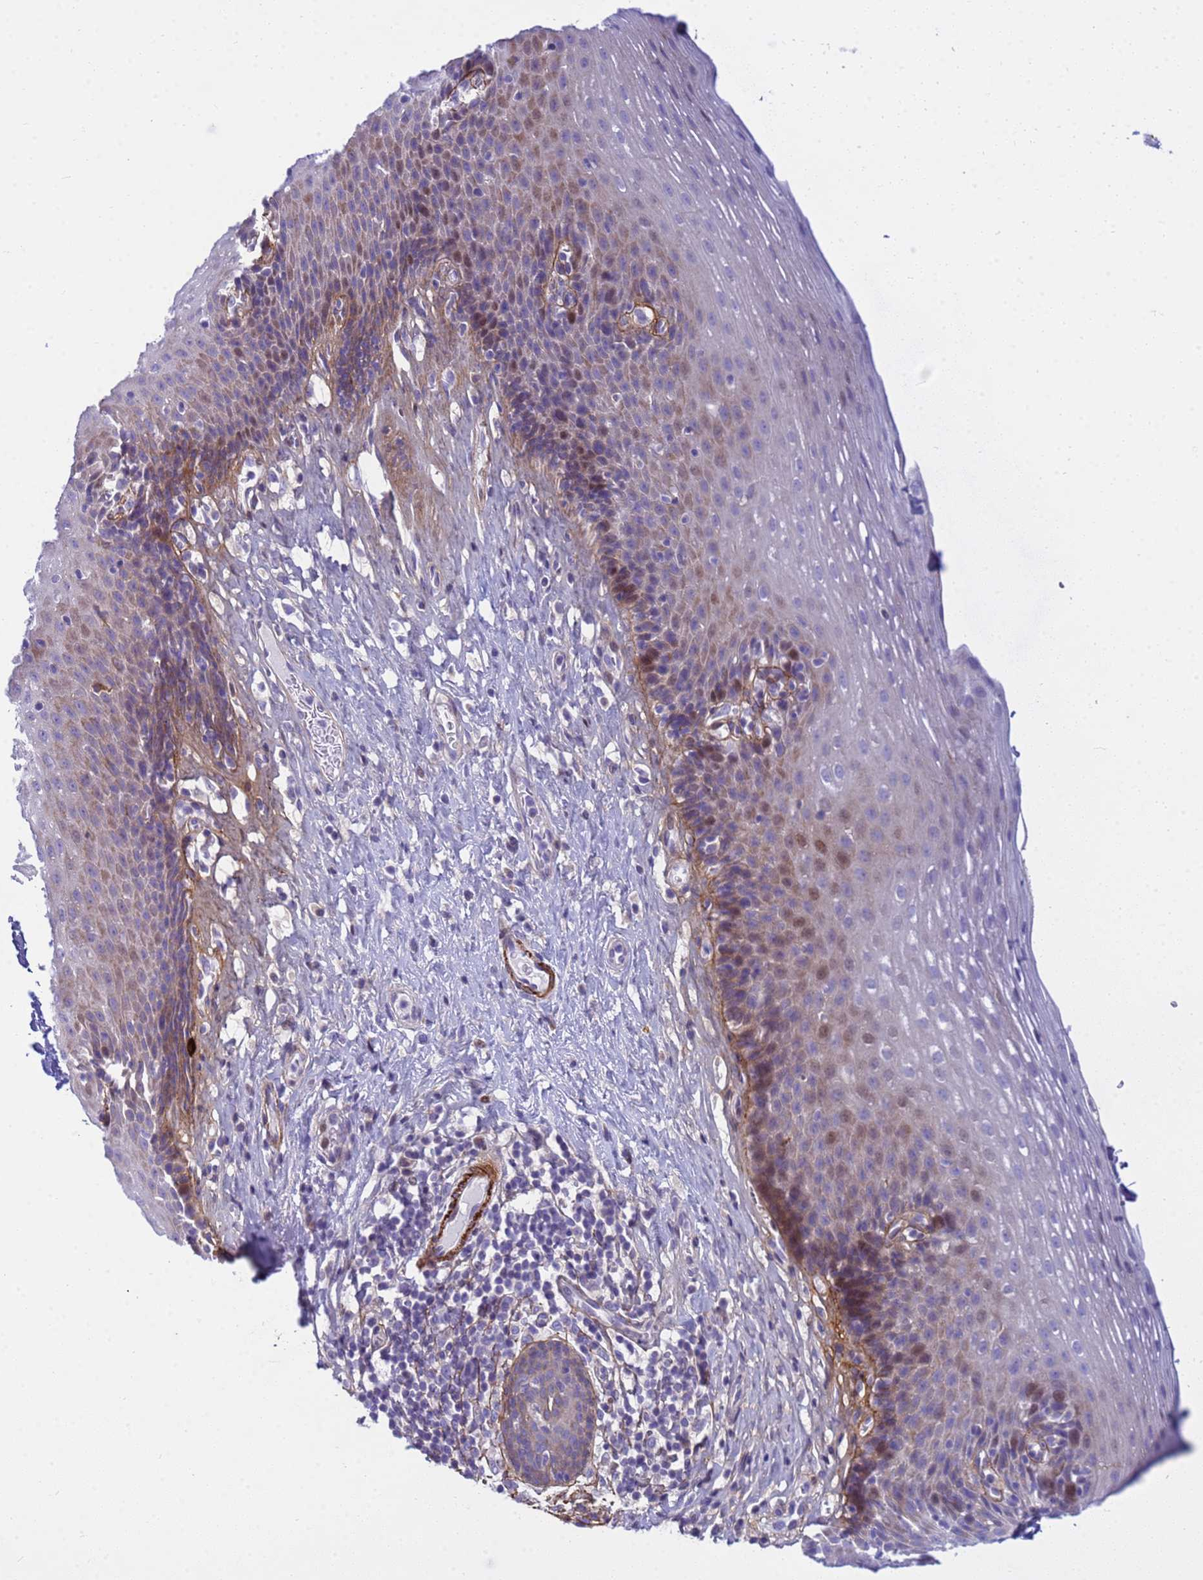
{"staining": {"intensity": "moderate", "quantity": "<25%", "location": "cytoplasmic/membranous,nuclear"}, "tissue": "esophagus", "cell_type": "Squamous epithelial cells", "image_type": "normal", "snomed": [{"axis": "morphology", "description": "Normal tissue, NOS"}, {"axis": "topography", "description": "Esophagus"}], "caption": "IHC staining of unremarkable esophagus, which reveals low levels of moderate cytoplasmic/membranous,nuclear expression in approximately <25% of squamous epithelial cells indicating moderate cytoplasmic/membranous,nuclear protein positivity. The staining was performed using DAB (3,3'-diaminobenzidine) (brown) for protein detection and nuclei were counterstained in hematoxylin (blue).", "gene": "P2RX7", "patient": {"sex": "female", "age": 66}}